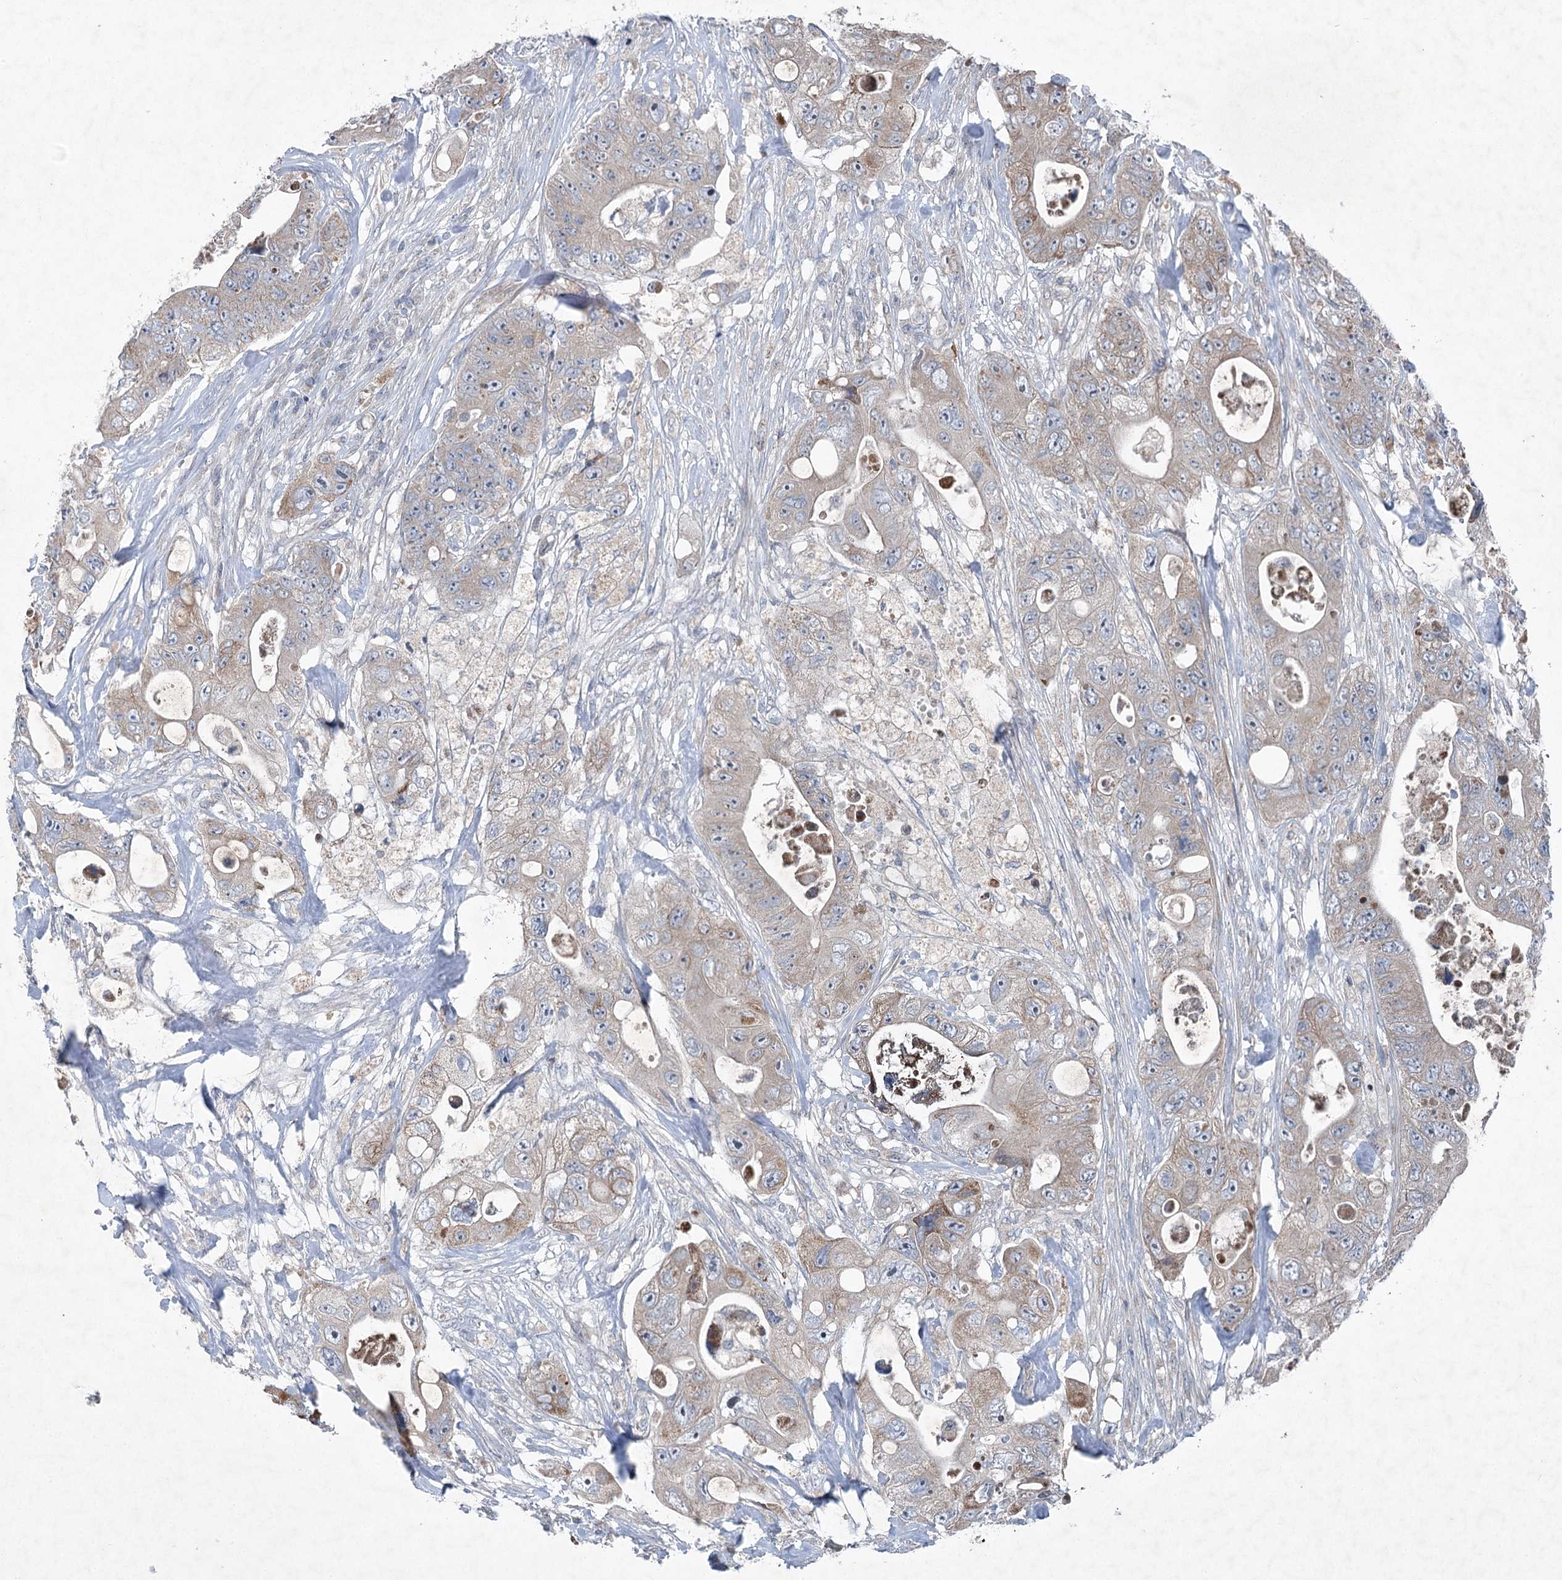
{"staining": {"intensity": "weak", "quantity": "<25%", "location": "cytoplasmic/membranous"}, "tissue": "colorectal cancer", "cell_type": "Tumor cells", "image_type": "cancer", "snomed": [{"axis": "morphology", "description": "Adenocarcinoma, NOS"}, {"axis": "topography", "description": "Colon"}], "caption": "There is no significant expression in tumor cells of colorectal cancer.", "gene": "PLA2G12A", "patient": {"sex": "female", "age": 46}}